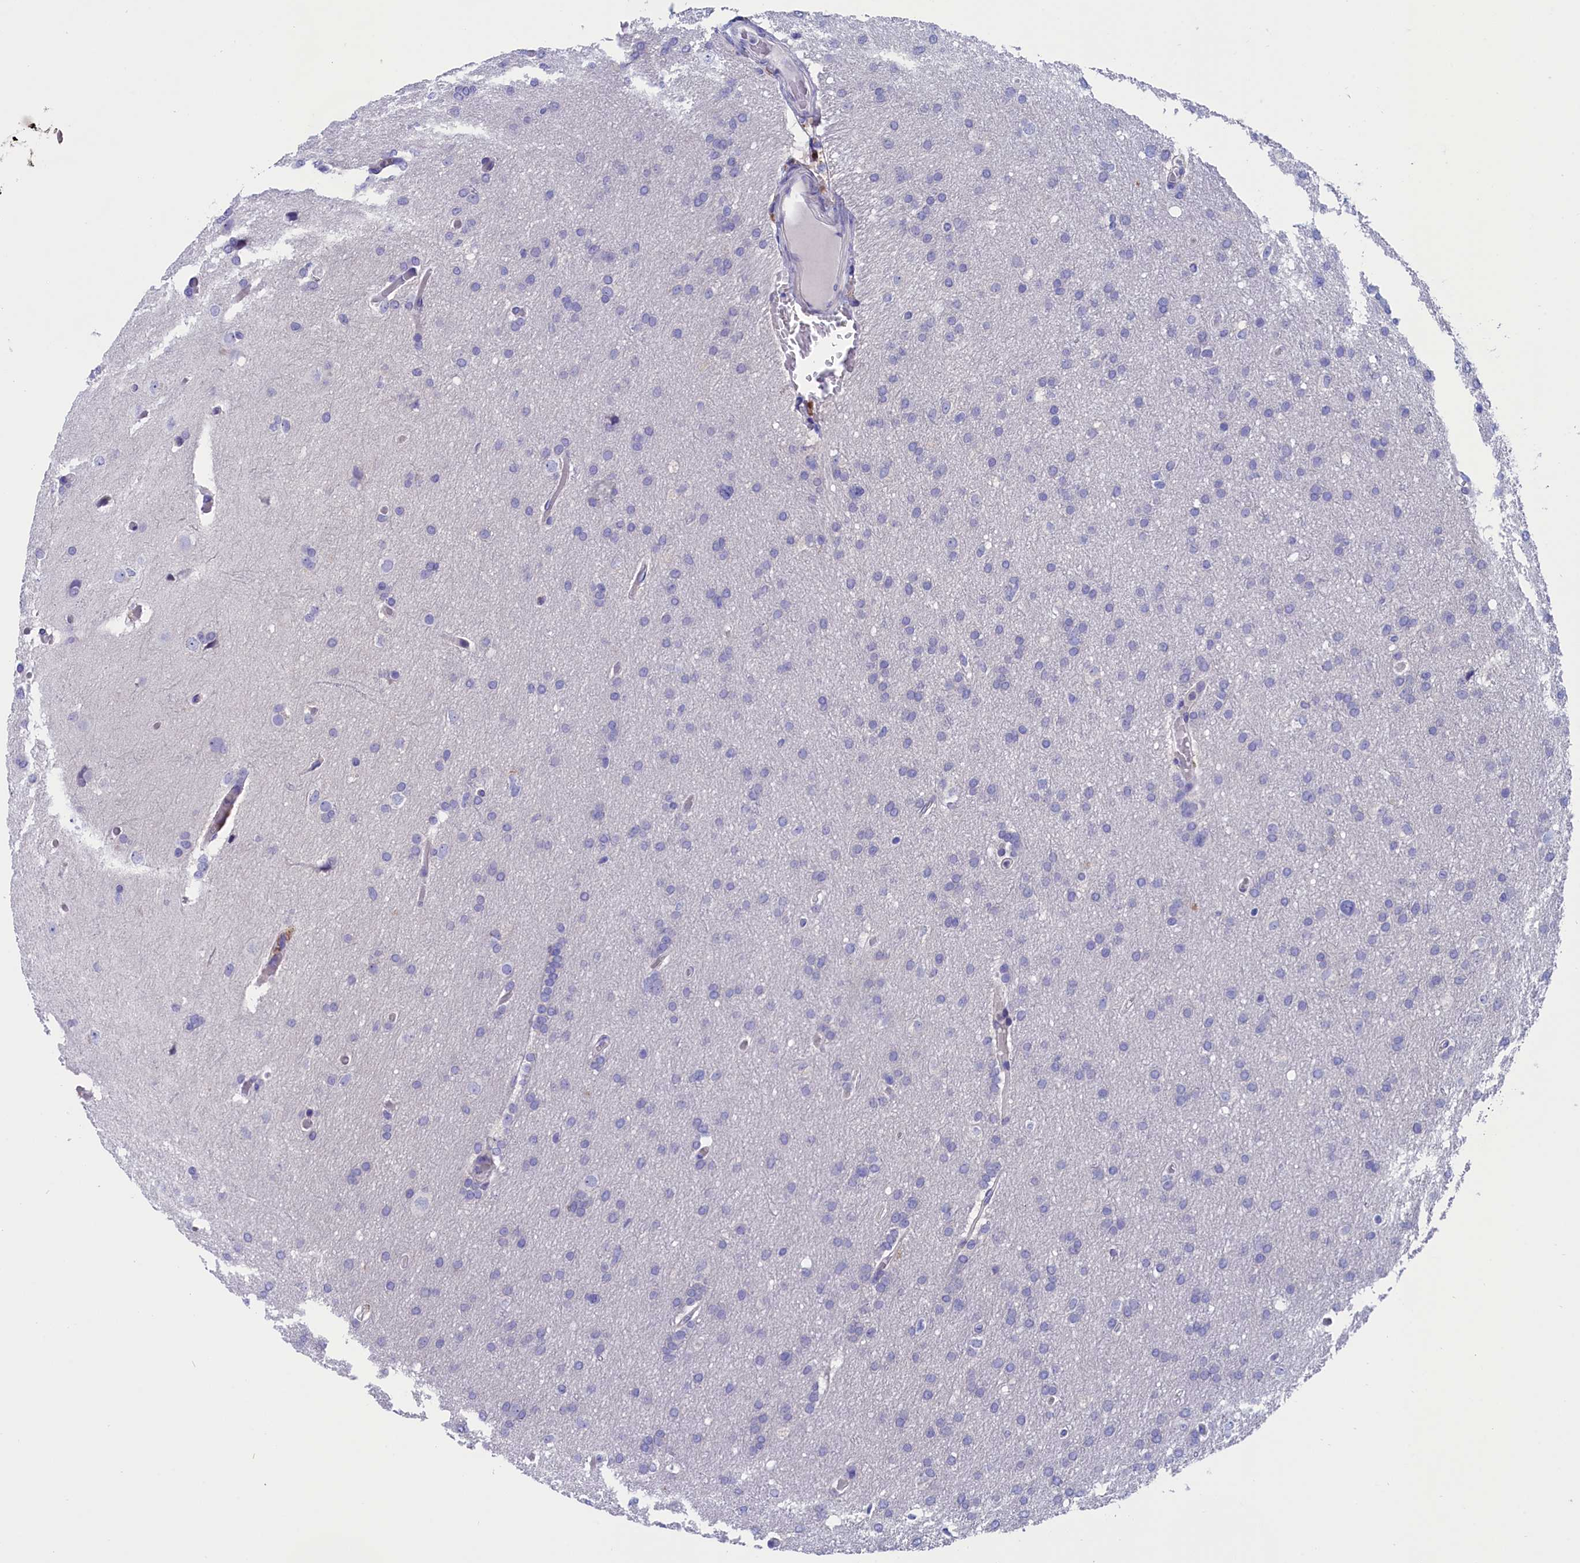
{"staining": {"intensity": "negative", "quantity": "none", "location": "none"}, "tissue": "glioma", "cell_type": "Tumor cells", "image_type": "cancer", "snomed": [{"axis": "morphology", "description": "Glioma, malignant, High grade"}, {"axis": "topography", "description": "Cerebral cortex"}], "caption": "Immunohistochemical staining of glioma demonstrates no significant staining in tumor cells.", "gene": "VPS35L", "patient": {"sex": "female", "age": 36}}